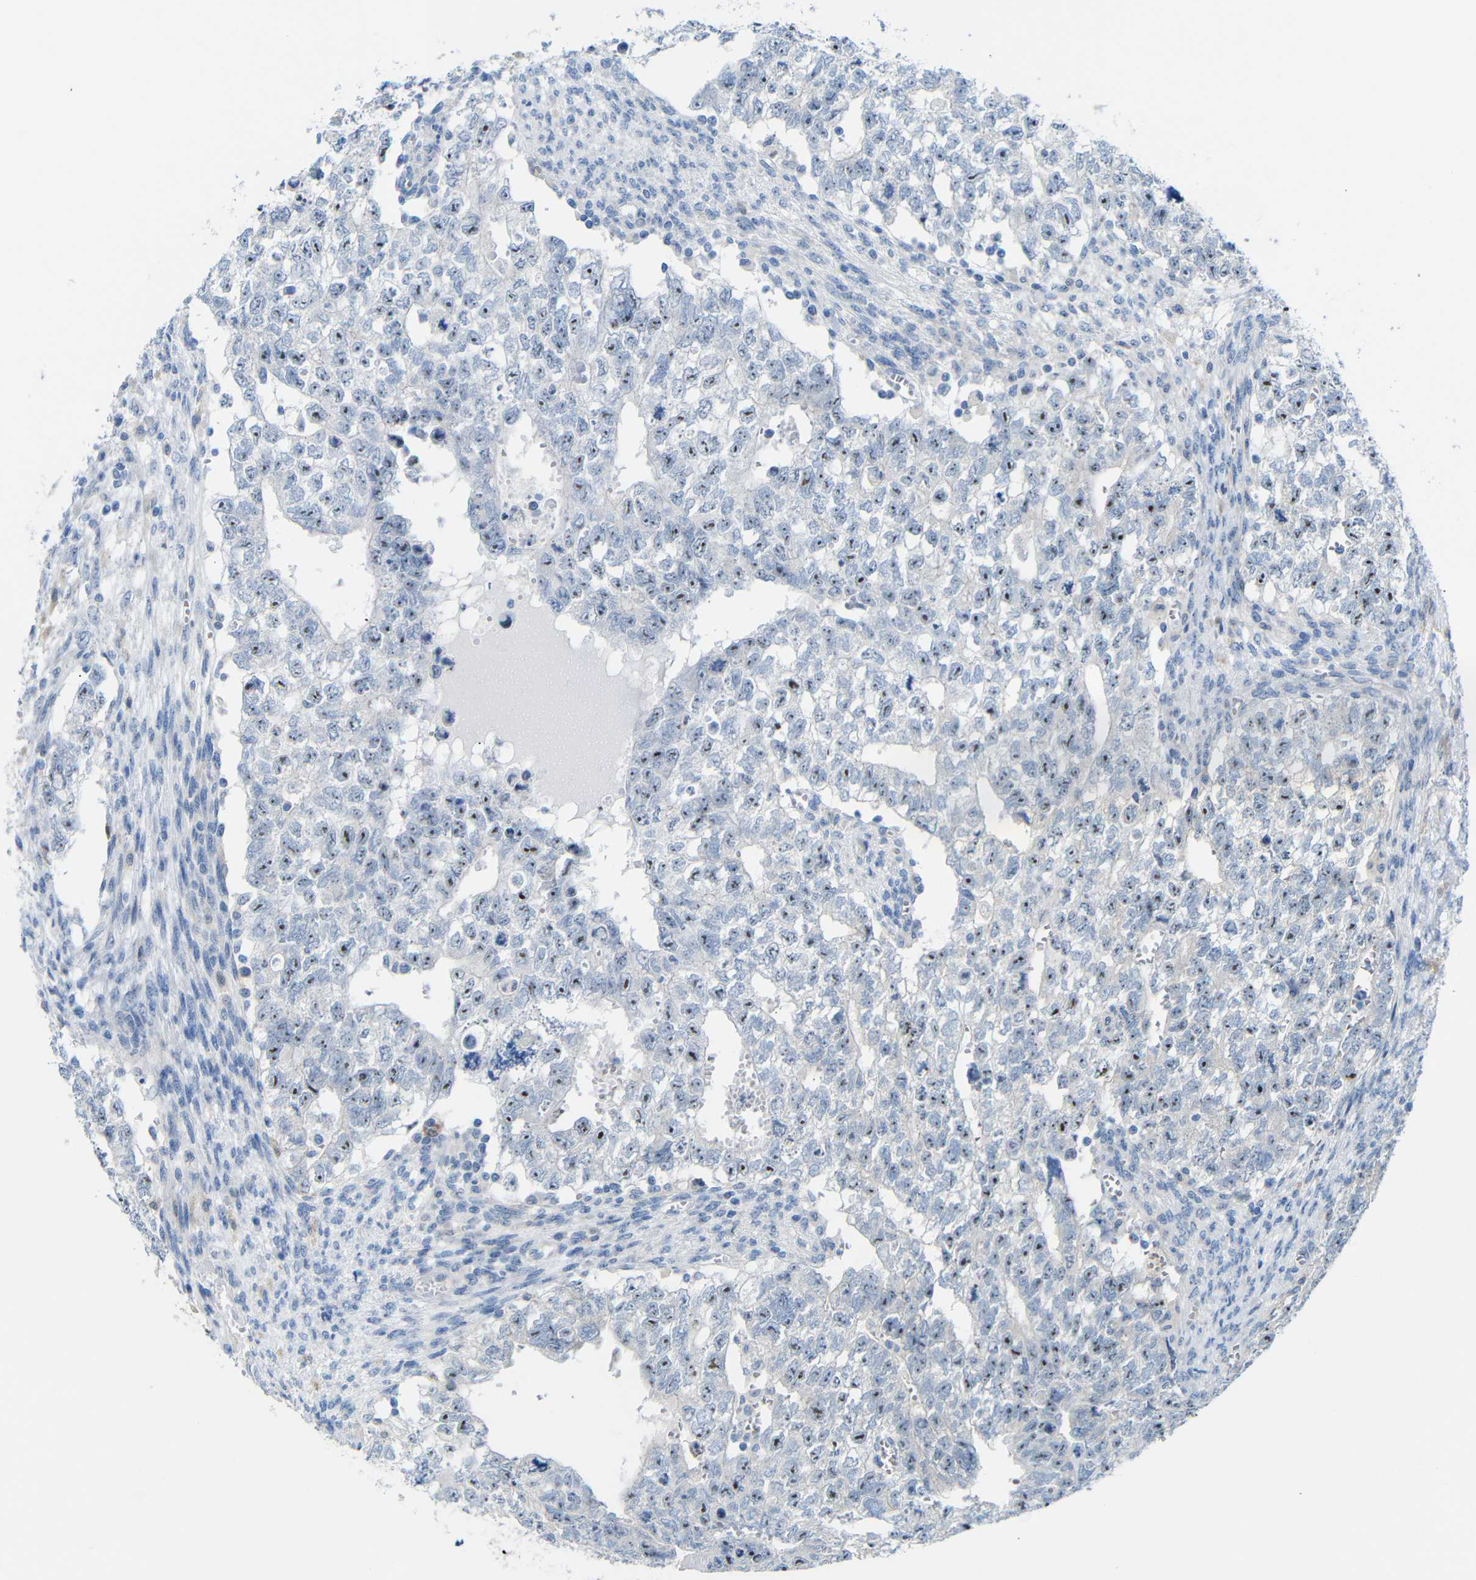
{"staining": {"intensity": "moderate", "quantity": ">75%", "location": "nuclear"}, "tissue": "testis cancer", "cell_type": "Tumor cells", "image_type": "cancer", "snomed": [{"axis": "morphology", "description": "Seminoma, NOS"}, {"axis": "morphology", "description": "Carcinoma, Embryonal, NOS"}, {"axis": "topography", "description": "Testis"}], "caption": "Testis cancer (embryonal carcinoma) stained with a protein marker demonstrates moderate staining in tumor cells.", "gene": "C1orf210", "patient": {"sex": "male", "age": 38}}